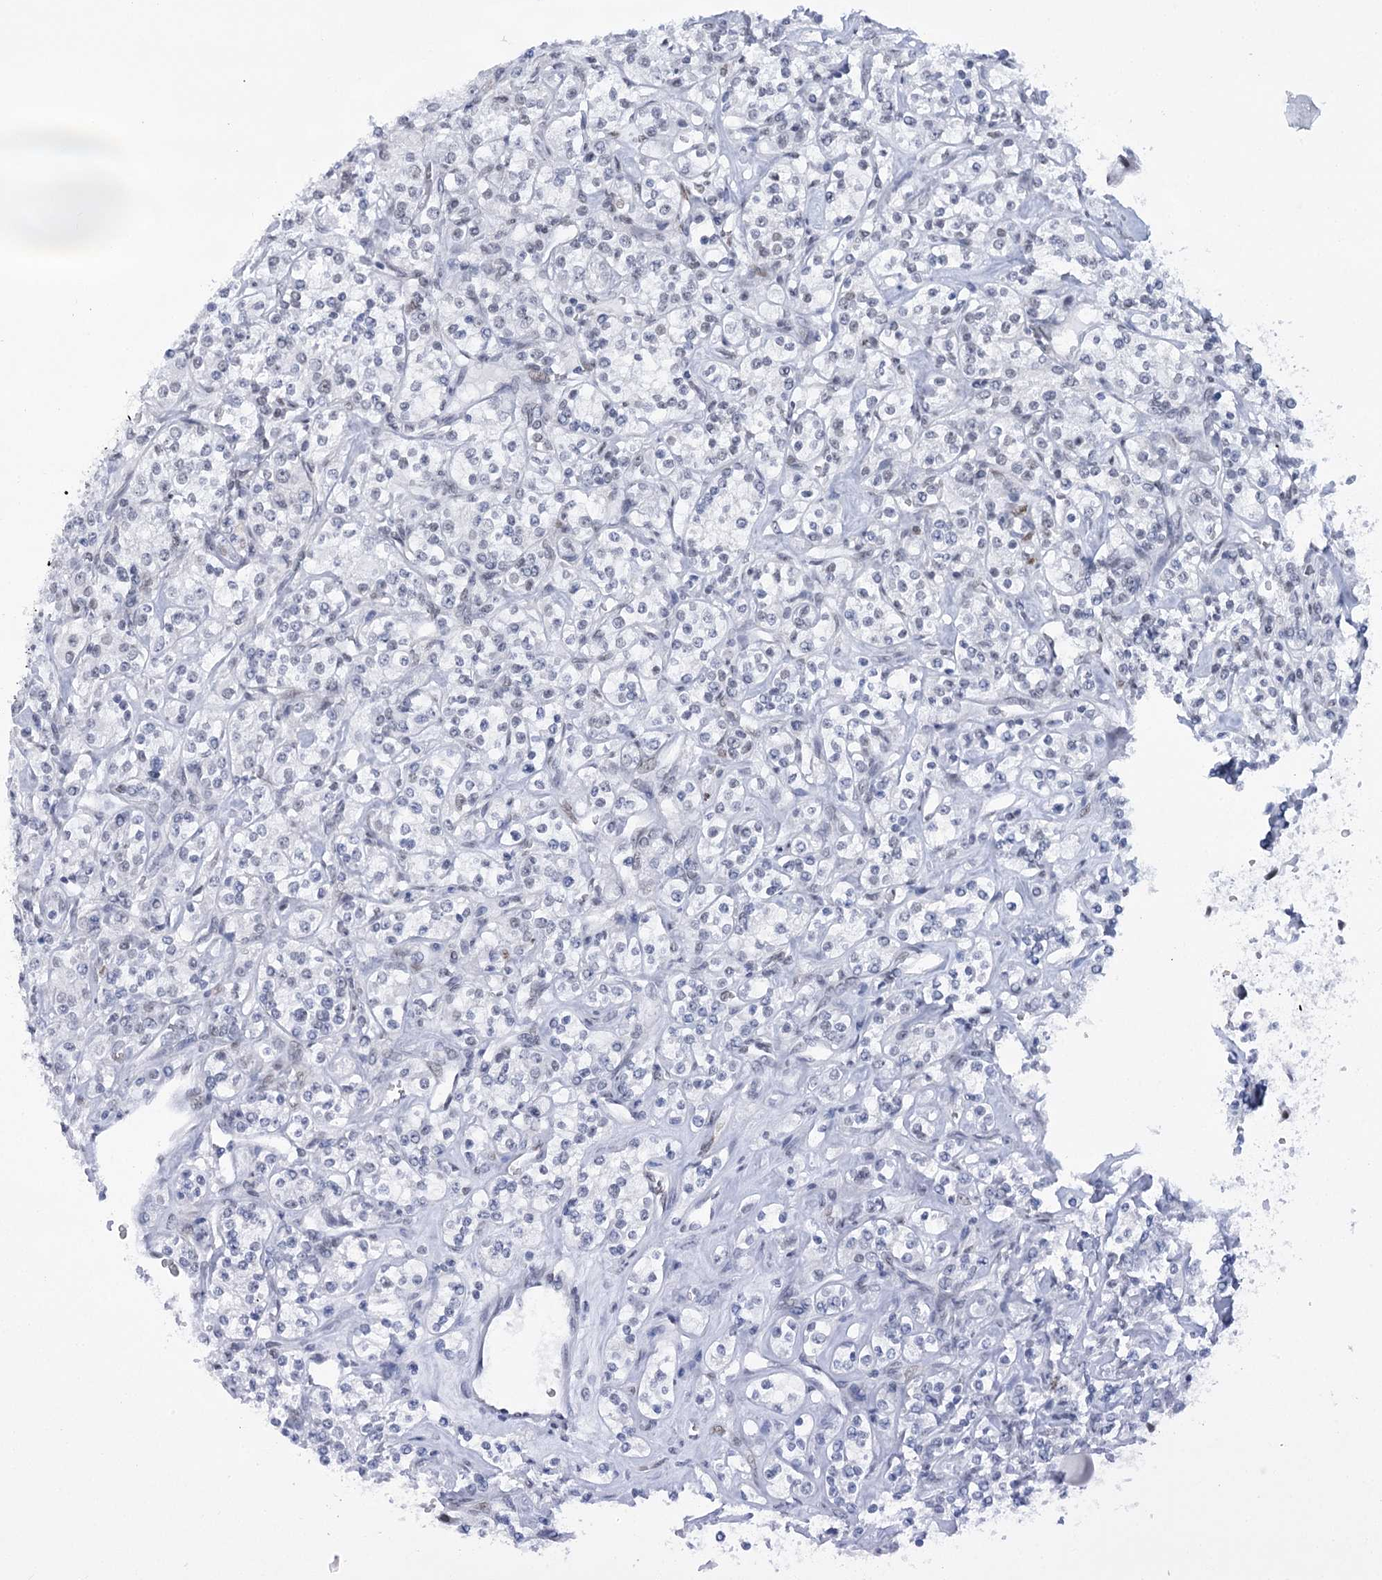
{"staining": {"intensity": "negative", "quantity": "none", "location": "none"}, "tissue": "renal cancer", "cell_type": "Tumor cells", "image_type": "cancer", "snomed": [{"axis": "morphology", "description": "Adenocarcinoma, NOS"}, {"axis": "topography", "description": "Kidney"}], "caption": "The micrograph reveals no significant expression in tumor cells of adenocarcinoma (renal).", "gene": "HNRNPA0", "patient": {"sex": "male", "age": 77}}